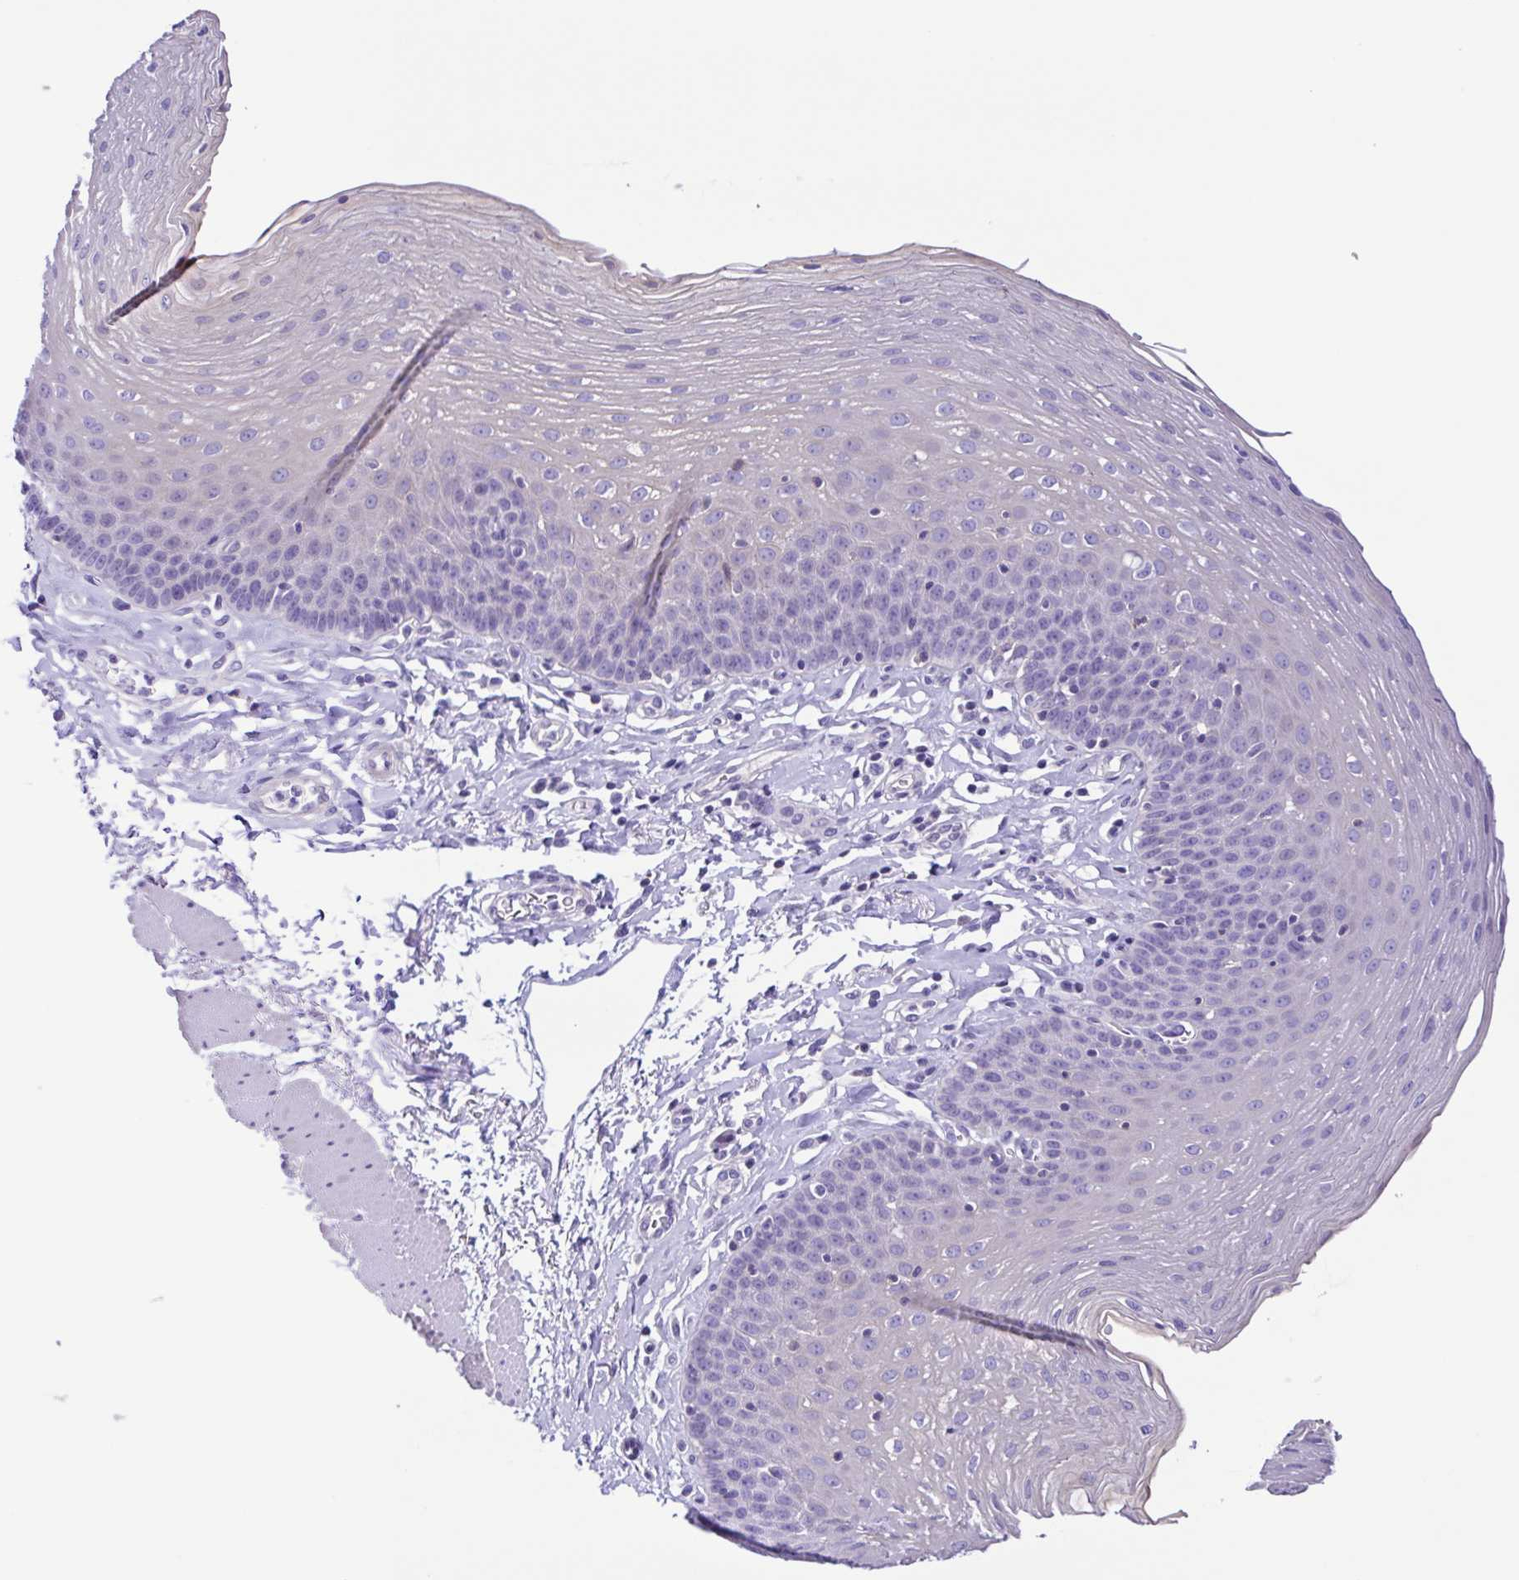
{"staining": {"intensity": "negative", "quantity": "none", "location": "none"}, "tissue": "esophagus", "cell_type": "Squamous epithelial cells", "image_type": "normal", "snomed": [{"axis": "morphology", "description": "Normal tissue, NOS"}, {"axis": "topography", "description": "Esophagus"}], "caption": "Image shows no protein staining in squamous epithelial cells of unremarkable esophagus.", "gene": "ISM2", "patient": {"sex": "female", "age": 81}}